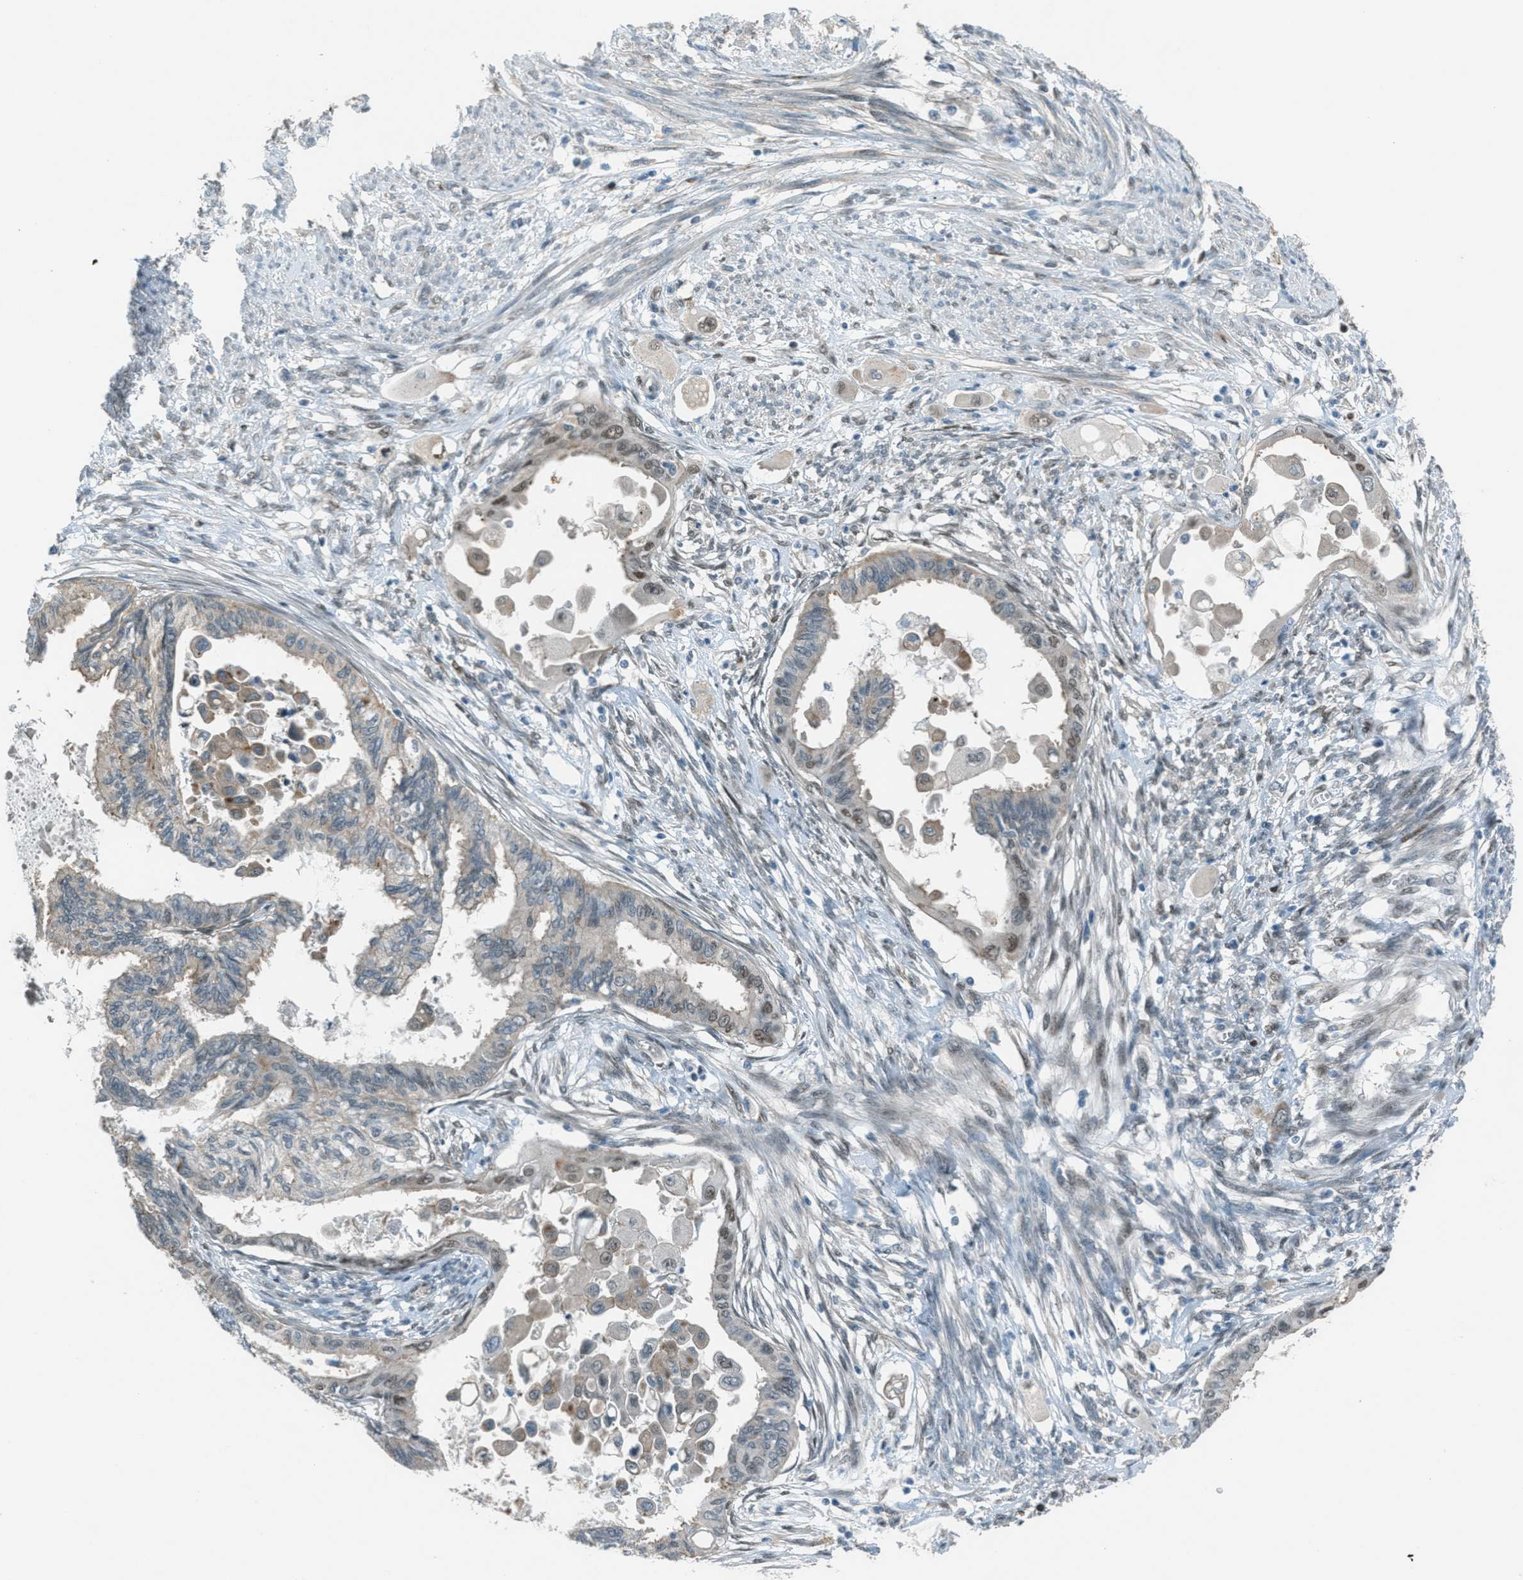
{"staining": {"intensity": "weak", "quantity": ">75%", "location": "cytoplasmic/membranous"}, "tissue": "cervical cancer", "cell_type": "Tumor cells", "image_type": "cancer", "snomed": [{"axis": "morphology", "description": "Normal tissue, NOS"}, {"axis": "morphology", "description": "Adenocarcinoma, NOS"}, {"axis": "topography", "description": "Cervix"}, {"axis": "topography", "description": "Endometrium"}], "caption": "Cervical cancer stained with IHC displays weak cytoplasmic/membranous positivity in about >75% of tumor cells. (DAB (3,3'-diaminobenzidine) IHC with brightfield microscopy, high magnification).", "gene": "TCF3", "patient": {"sex": "female", "age": 86}}